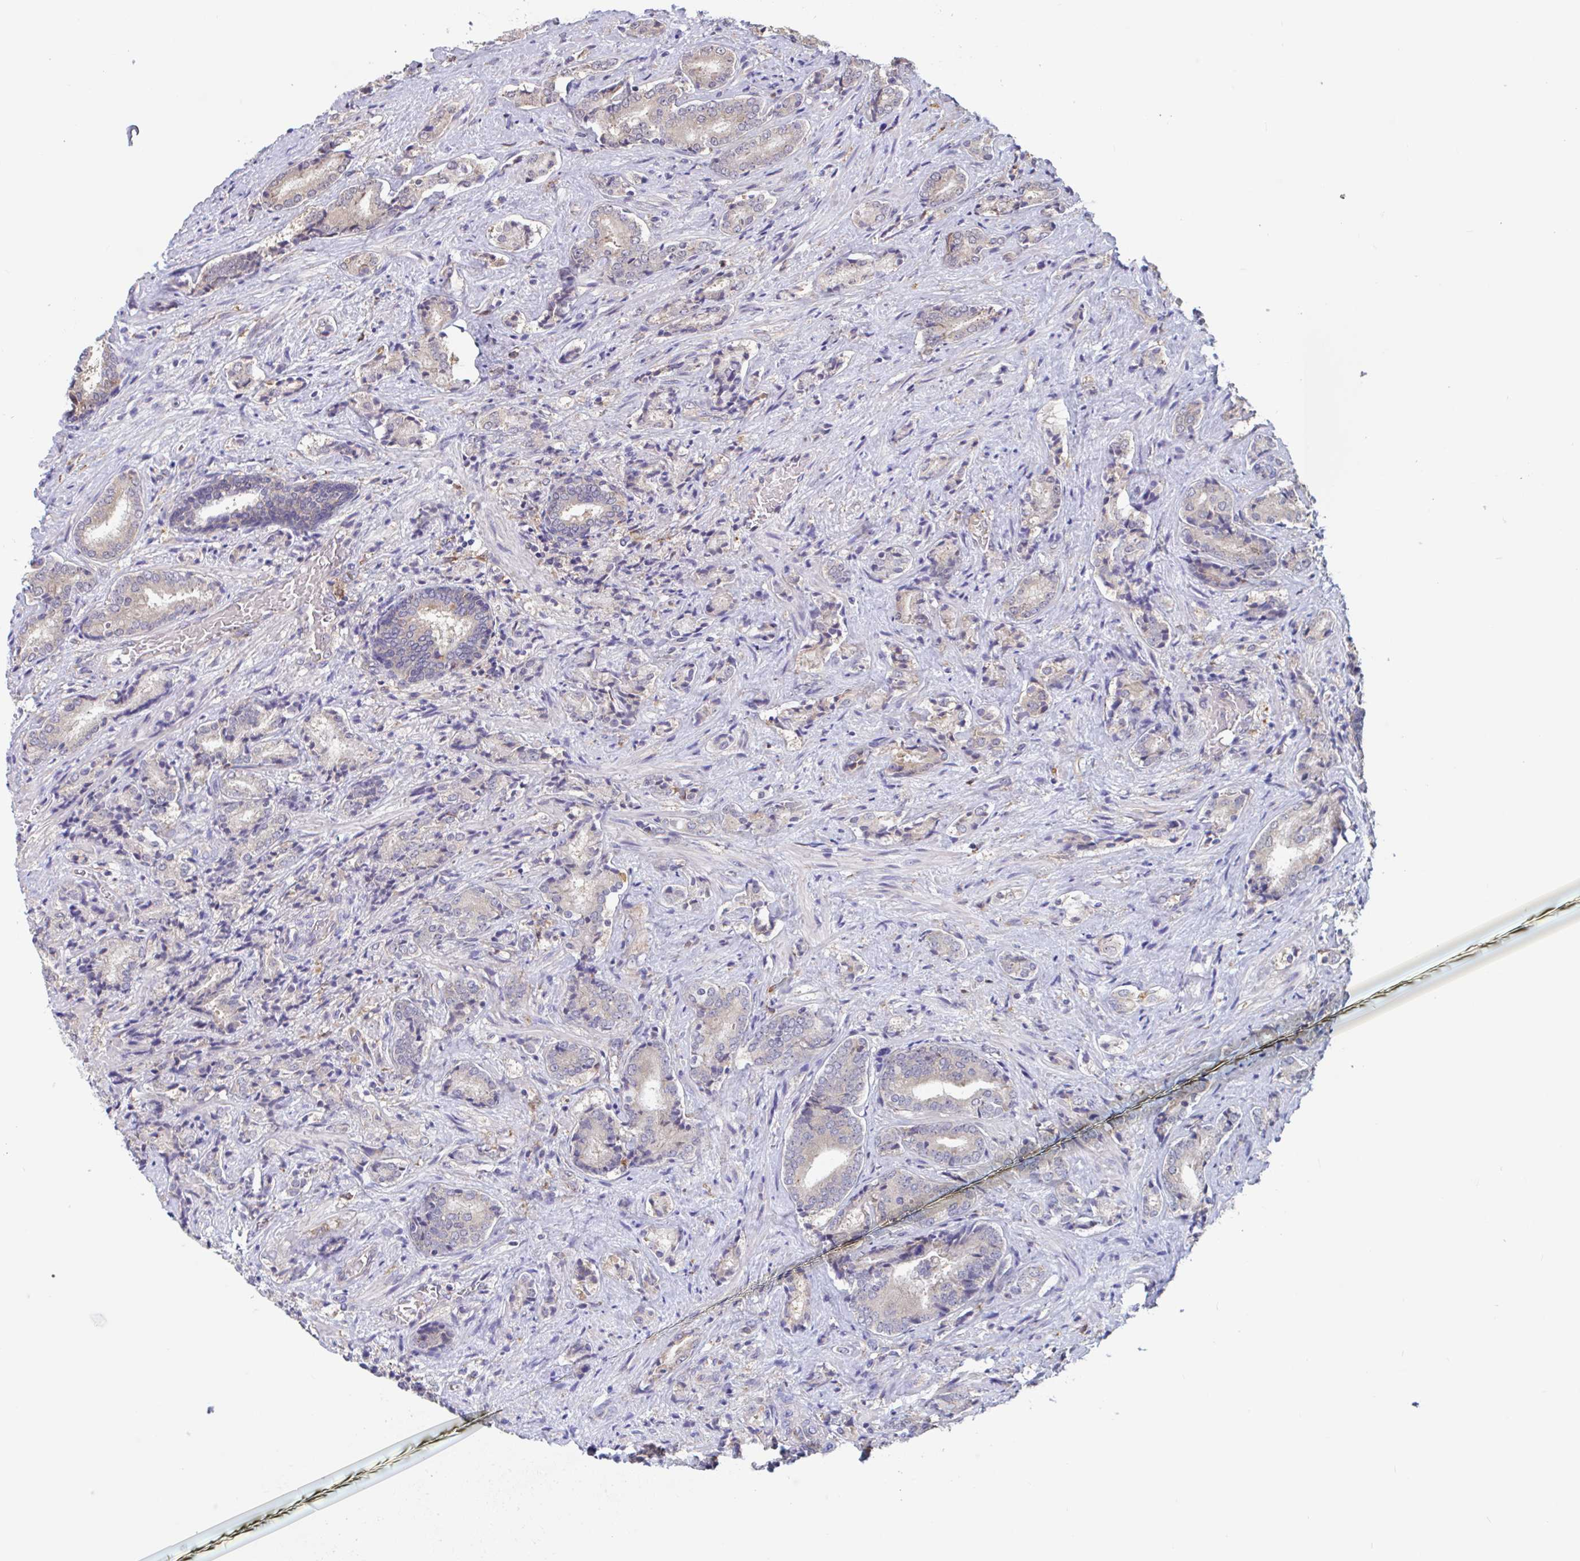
{"staining": {"intensity": "weak", "quantity": "<25%", "location": "cytoplasmic/membranous"}, "tissue": "prostate cancer", "cell_type": "Tumor cells", "image_type": "cancer", "snomed": [{"axis": "morphology", "description": "Adenocarcinoma, High grade"}, {"axis": "topography", "description": "Prostate"}], "caption": "IHC photomicrograph of neoplastic tissue: prostate high-grade adenocarcinoma stained with DAB (3,3'-diaminobenzidine) exhibits no significant protein positivity in tumor cells.", "gene": "SNX8", "patient": {"sex": "male", "age": 62}}